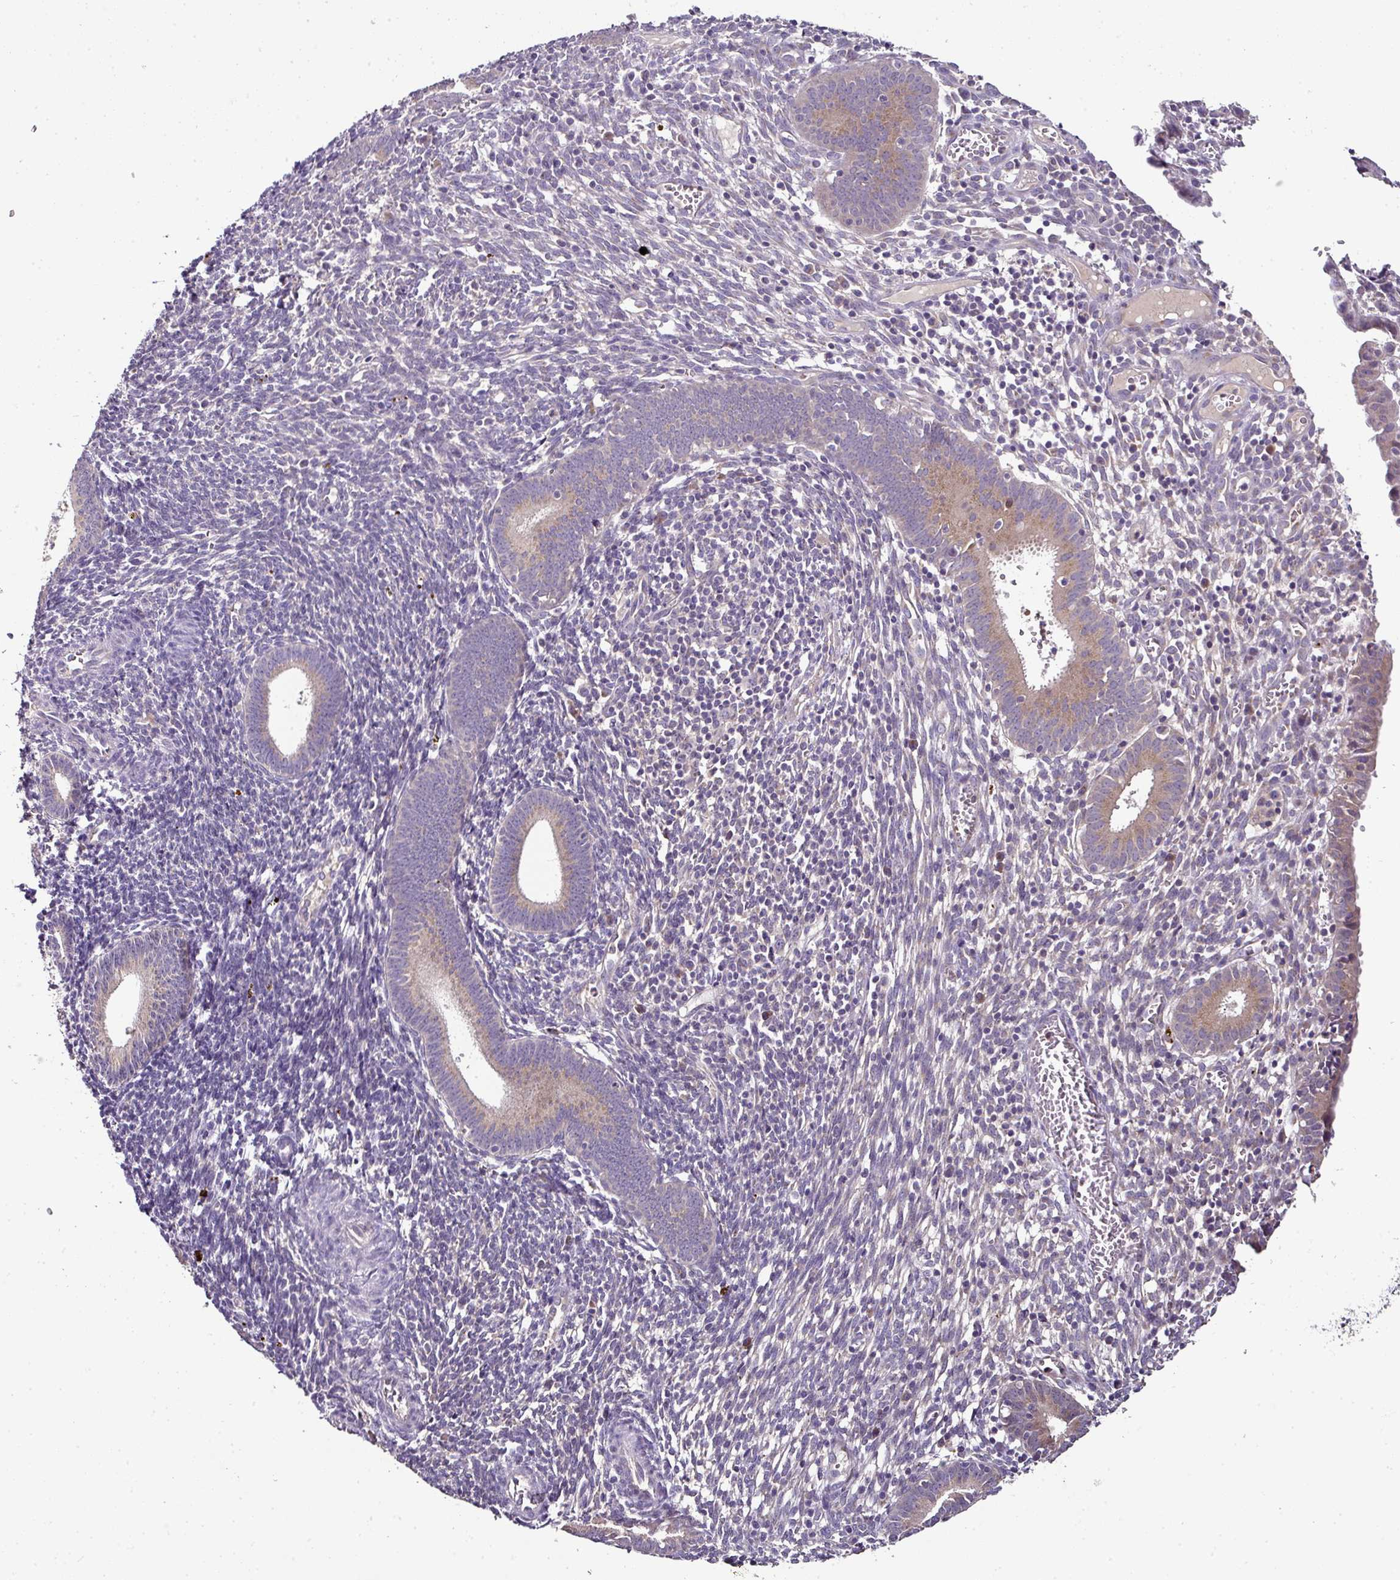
{"staining": {"intensity": "negative", "quantity": "none", "location": "none"}, "tissue": "endometrium", "cell_type": "Cells in endometrial stroma", "image_type": "normal", "snomed": [{"axis": "morphology", "description": "Normal tissue, NOS"}, {"axis": "topography", "description": "Endometrium"}], "caption": "IHC of normal human endometrium demonstrates no positivity in cells in endometrial stroma.", "gene": "SKIC2", "patient": {"sex": "female", "age": 41}}